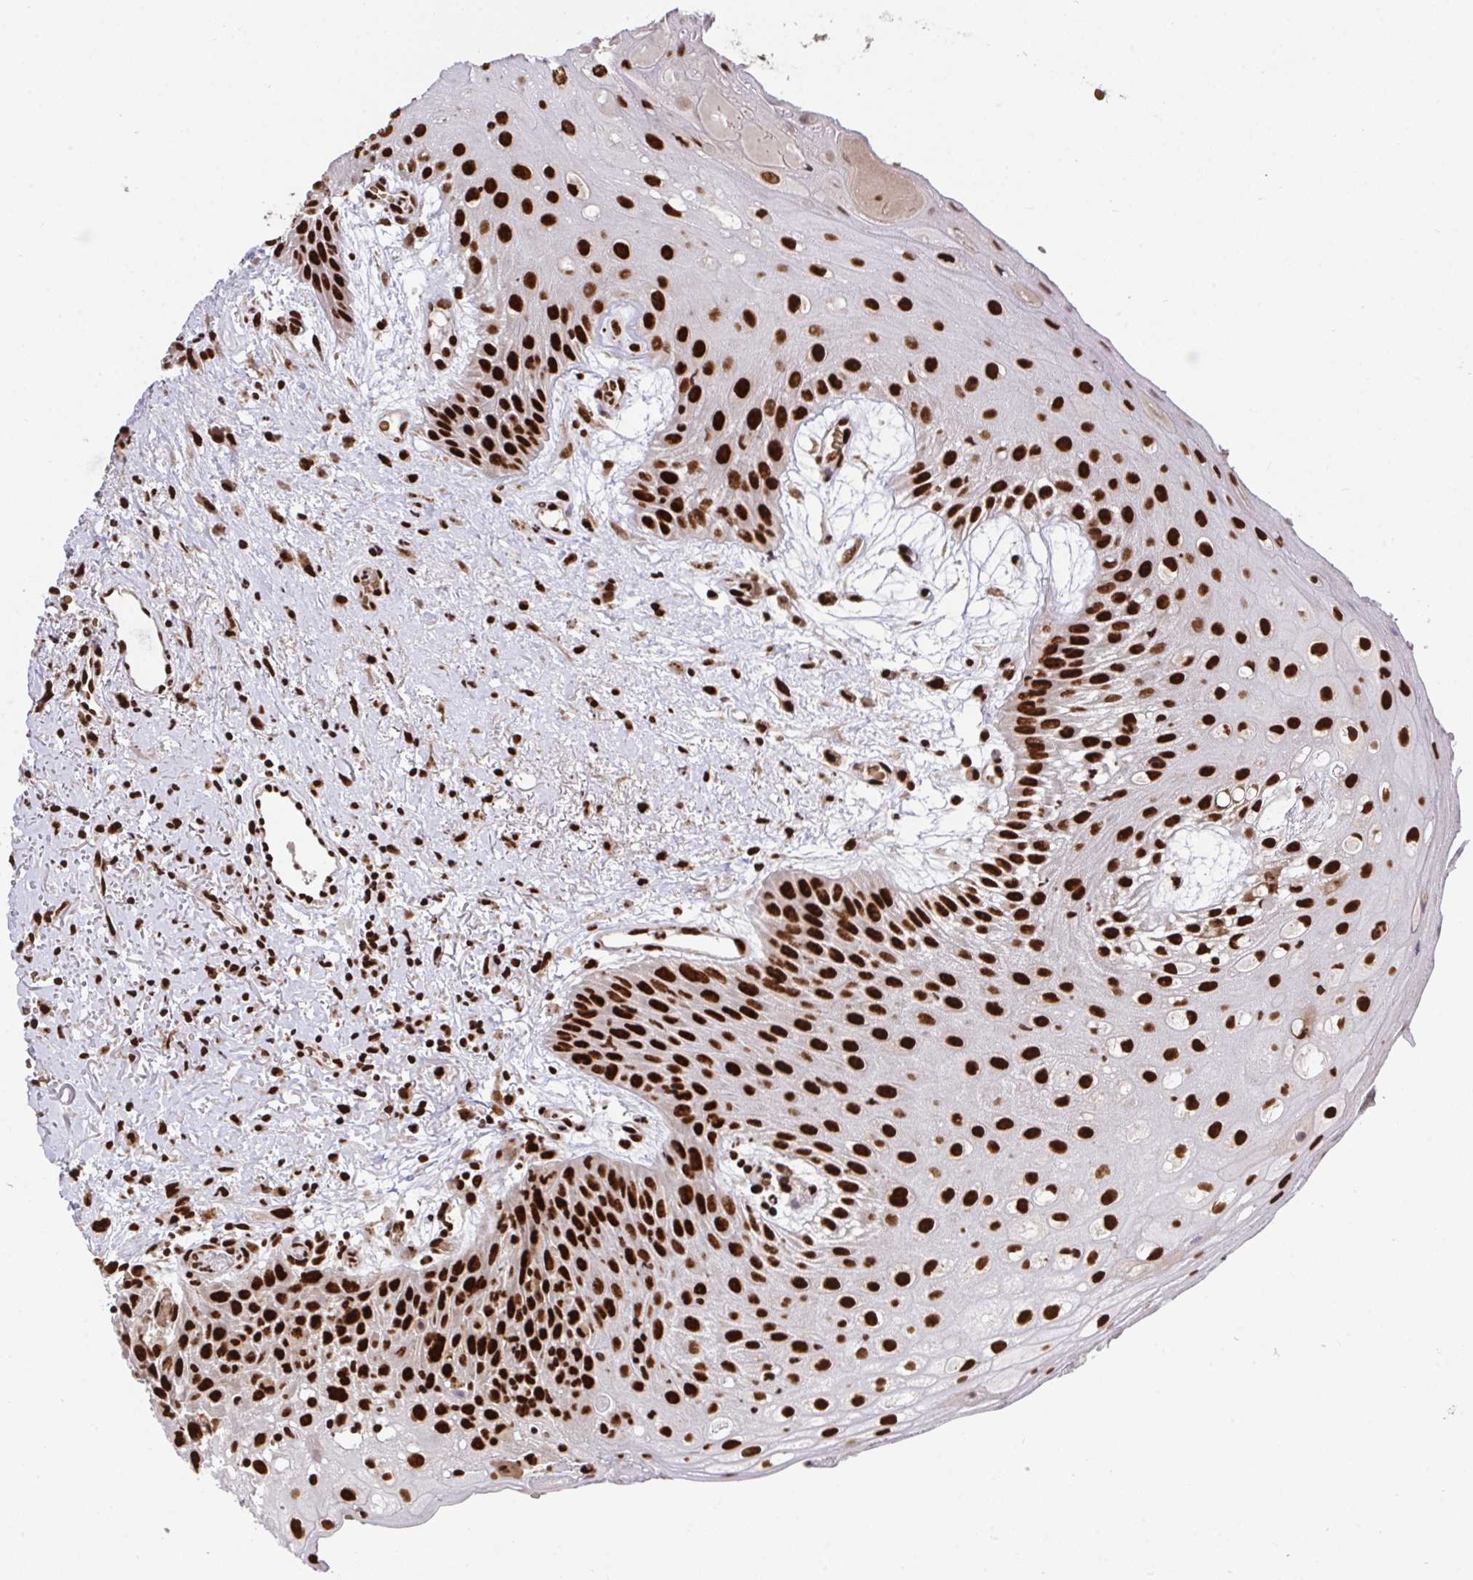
{"staining": {"intensity": "strong", "quantity": ">75%", "location": "nuclear"}, "tissue": "oral mucosa", "cell_type": "Squamous epithelial cells", "image_type": "normal", "snomed": [{"axis": "morphology", "description": "Normal tissue, NOS"}, {"axis": "morphology", "description": "Squamous cell carcinoma, NOS"}, {"axis": "topography", "description": "Oral tissue"}, {"axis": "topography", "description": "Peripheral nerve tissue"}, {"axis": "topography", "description": "Head-Neck"}], "caption": "The immunohistochemical stain highlights strong nuclear staining in squamous epithelial cells of normal oral mucosa.", "gene": "ENSG00000268083", "patient": {"sex": "female", "age": 59}}